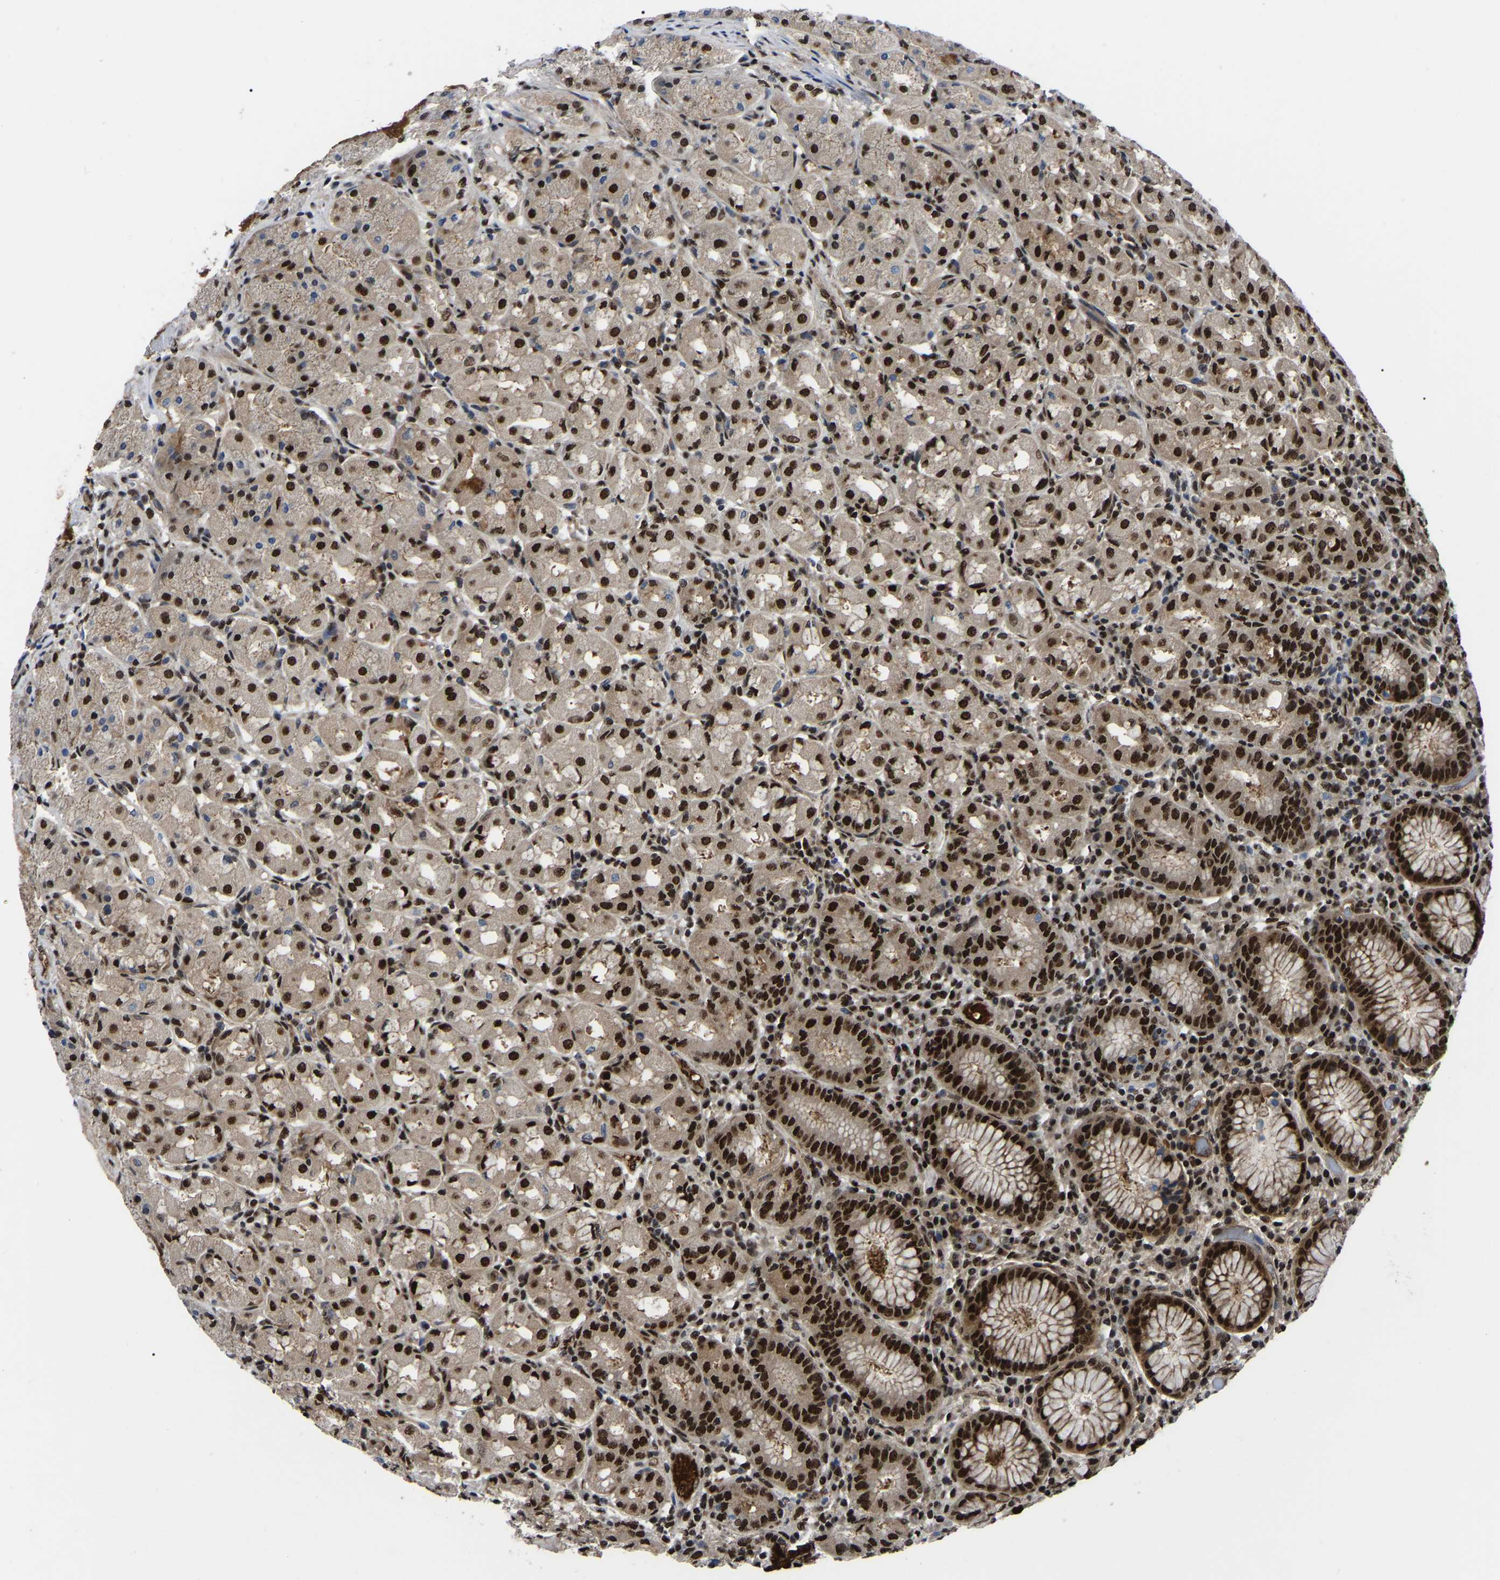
{"staining": {"intensity": "strong", "quantity": "25%-75%", "location": "cytoplasmic/membranous,nuclear"}, "tissue": "stomach", "cell_type": "Glandular cells", "image_type": "normal", "snomed": [{"axis": "morphology", "description": "Normal tissue, NOS"}, {"axis": "topography", "description": "Stomach"}, {"axis": "topography", "description": "Stomach, lower"}], "caption": "IHC (DAB) staining of normal human stomach shows strong cytoplasmic/membranous,nuclear protein expression in approximately 25%-75% of glandular cells. The staining is performed using DAB brown chromogen to label protein expression. The nuclei are counter-stained blue using hematoxylin.", "gene": "TRIM35", "patient": {"sex": "female", "age": 56}}